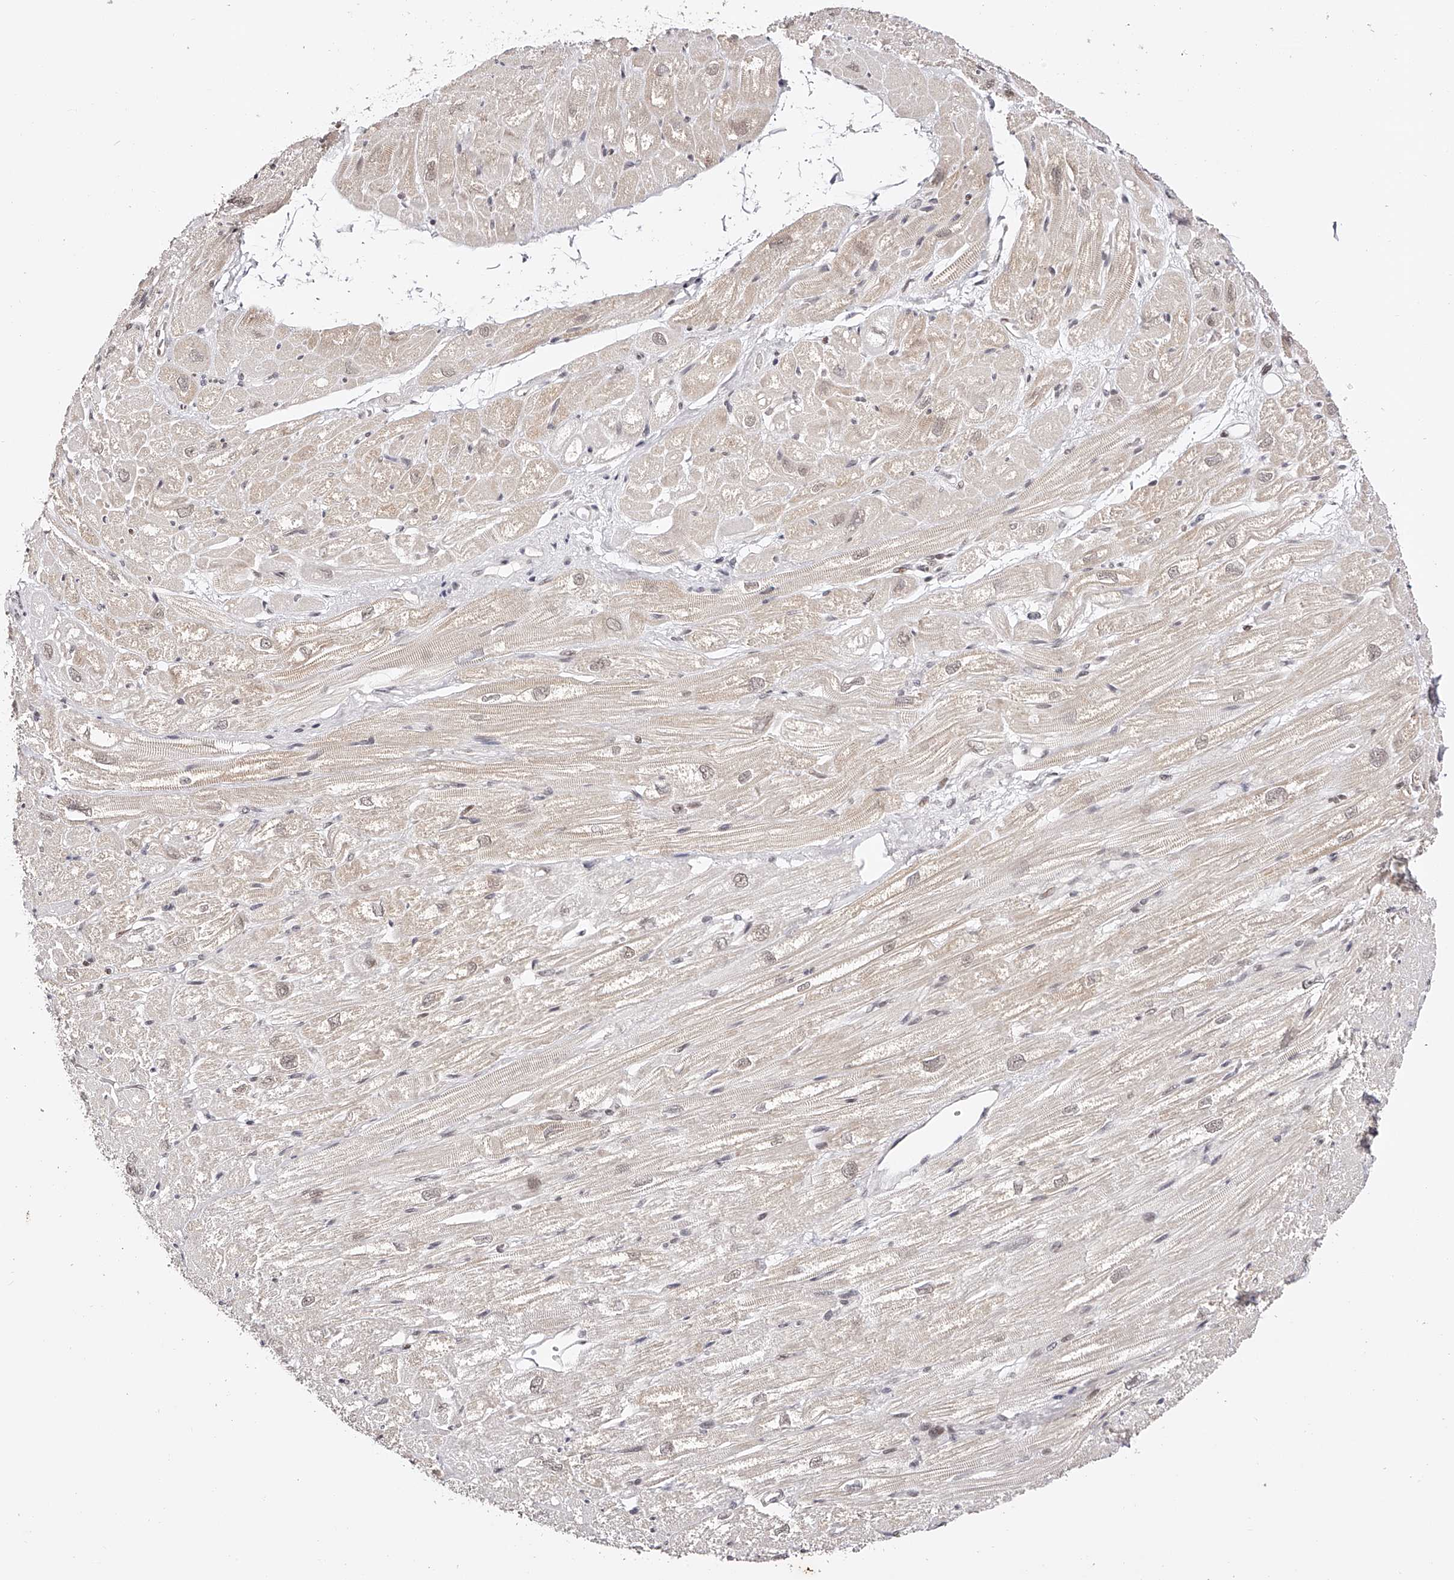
{"staining": {"intensity": "strong", "quantity": "<25%", "location": "cytoplasmic/membranous,nuclear"}, "tissue": "heart muscle", "cell_type": "Cardiomyocytes", "image_type": "normal", "snomed": [{"axis": "morphology", "description": "Normal tissue, NOS"}, {"axis": "topography", "description": "Heart"}], "caption": "An IHC image of benign tissue is shown. Protein staining in brown shows strong cytoplasmic/membranous,nuclear positivity in heart muscle within cardiomyocytes.", "gene": "USF3", "patient": {"sex": "male", "age": 50}}